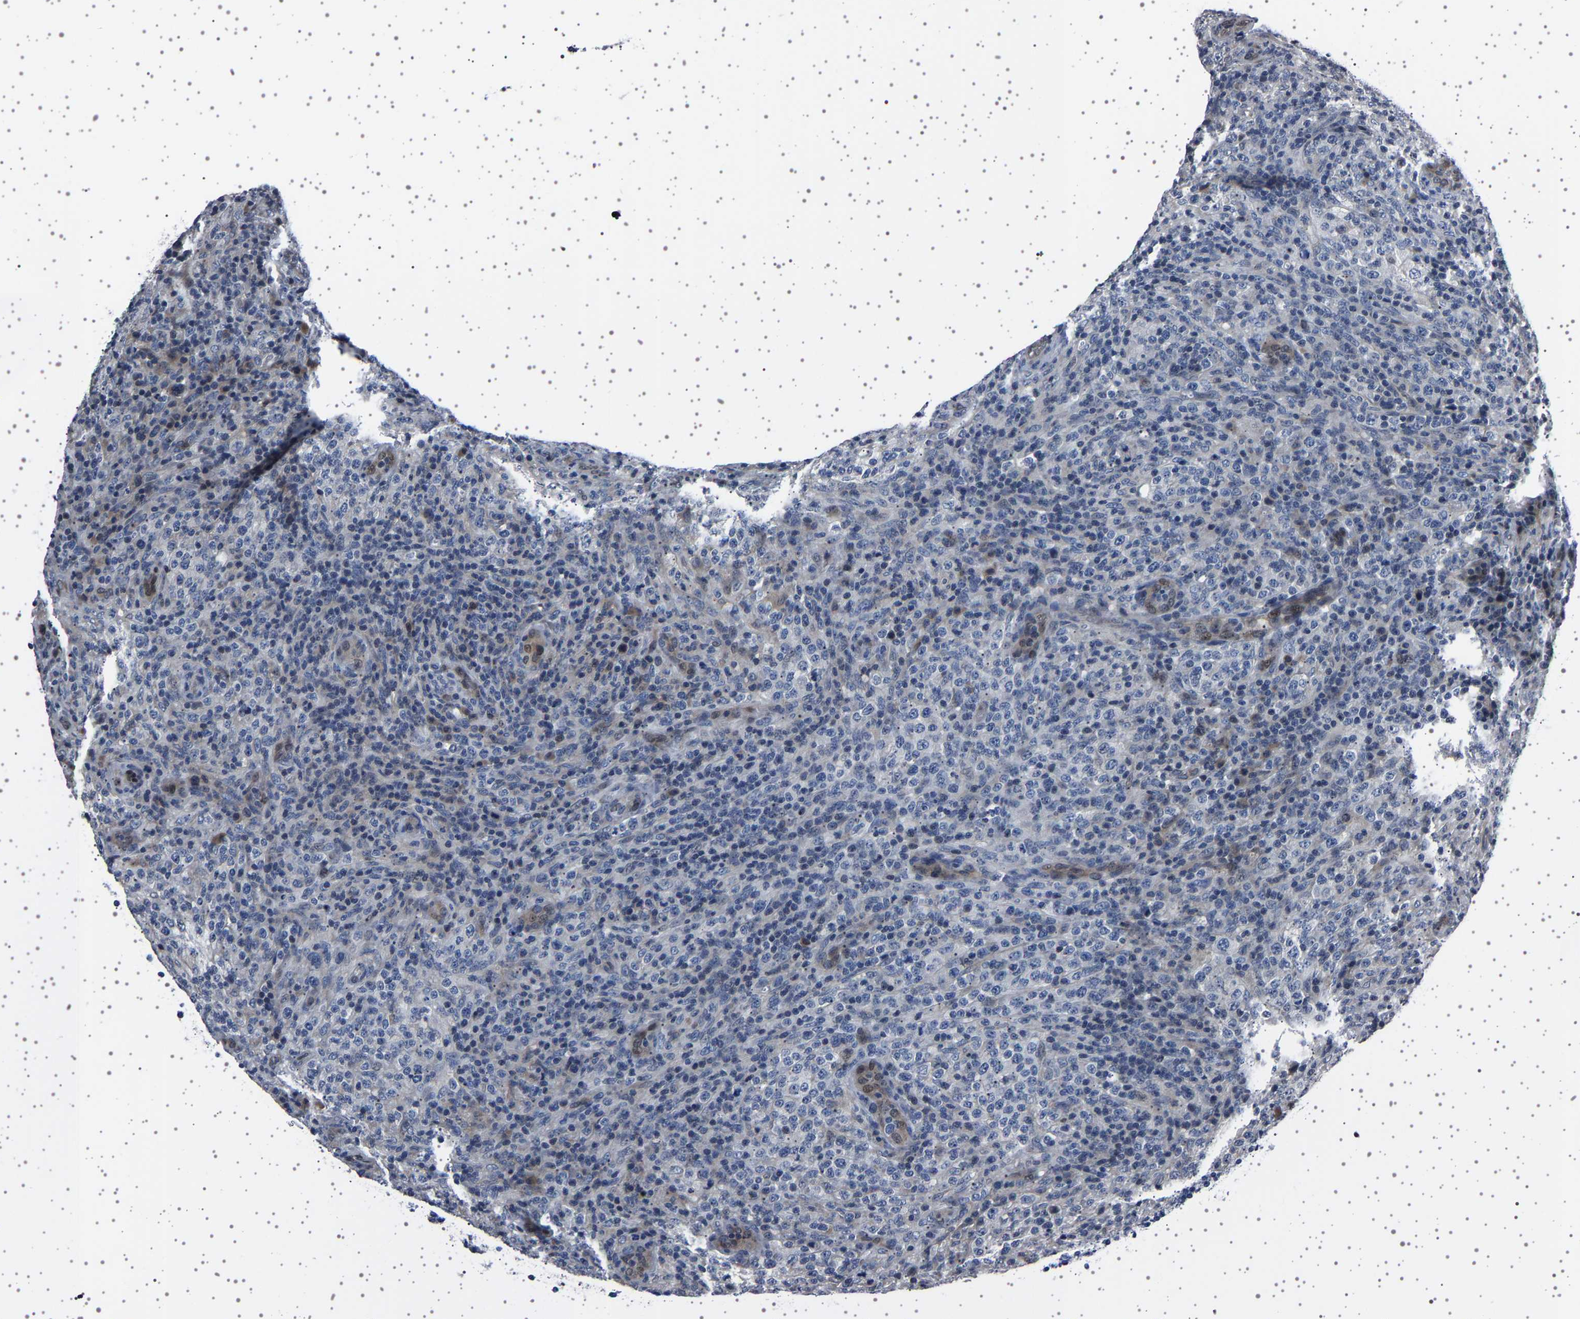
{"staining": {"intensity": "negative", "quantity": "none", "location": "none"}, "tissue": "lymphoma", "cell_type": "Tumor cells", "image_type": "cancer", "snomed": [{"axis": "morphology", "description": "Malignant lymphoma, non-Hodgkin's type, High grade"}, {"axis": "topography", "description": "Lymph node"}], "caption": "IHC of high-grade malignant lymphoma, non-Hodgkin's type exhibits no positivity in tumor cells.", "gene": "IL10RB", "patient": {"sex": "female", "age": 76}}